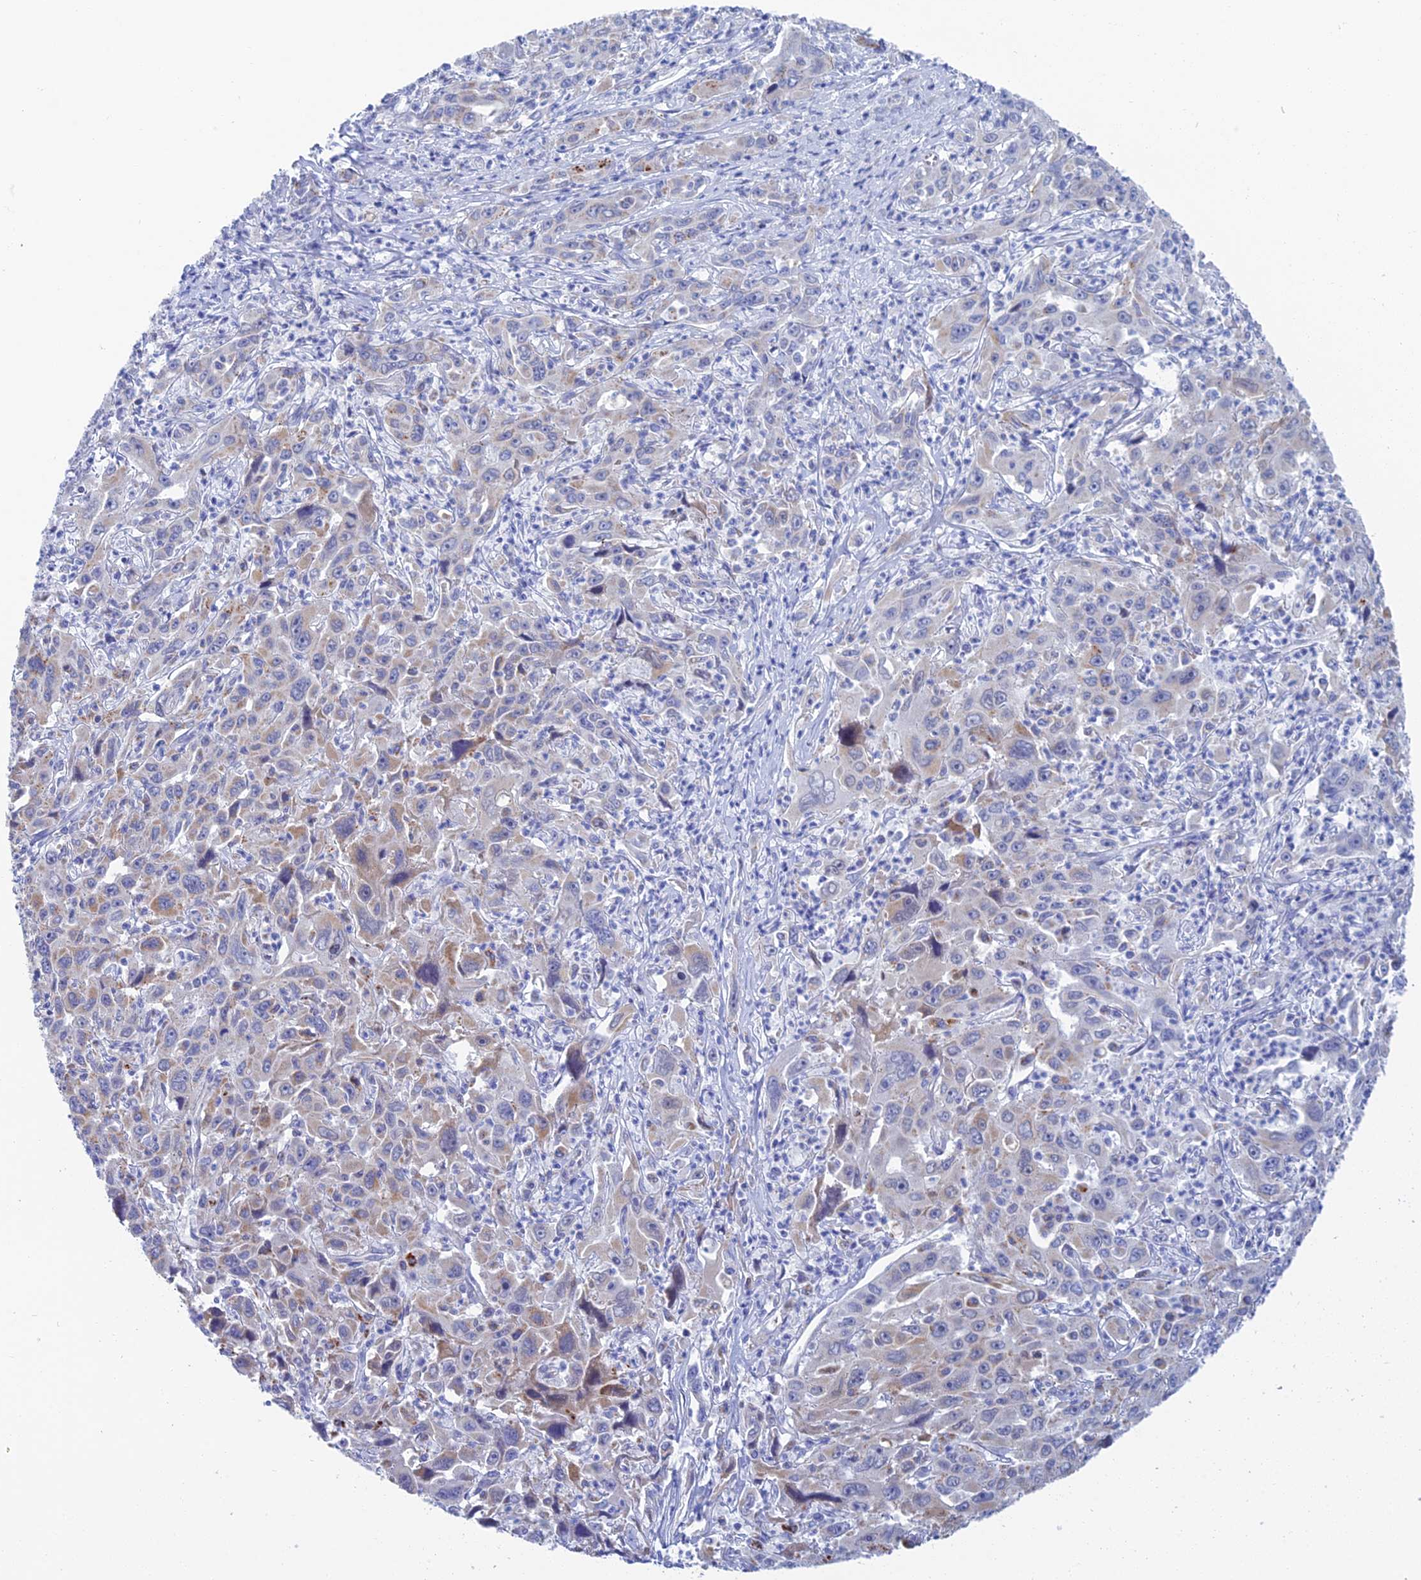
{"staining": {"intensity": "moderate", "quantity": "<25%", "location": "cytoplasmic/membranous"}, "tissue": "liver cancer", "cell_type": "Tumor cells", "image_type": "cancer", "snomed": [{"axis": "morphology", "description": "Carcinoma, Hepatocellular, NOS"}, {"axis": "topography", "description": "Liver"}], "caption": "Immunohistochemical staining of human liver cancer reveals low levels of moderate cytoplasmic/membranous expression in about <25% of tumor cells.", "gene": "CFAP210", "patient": {"sex": "male", "age": 63}}